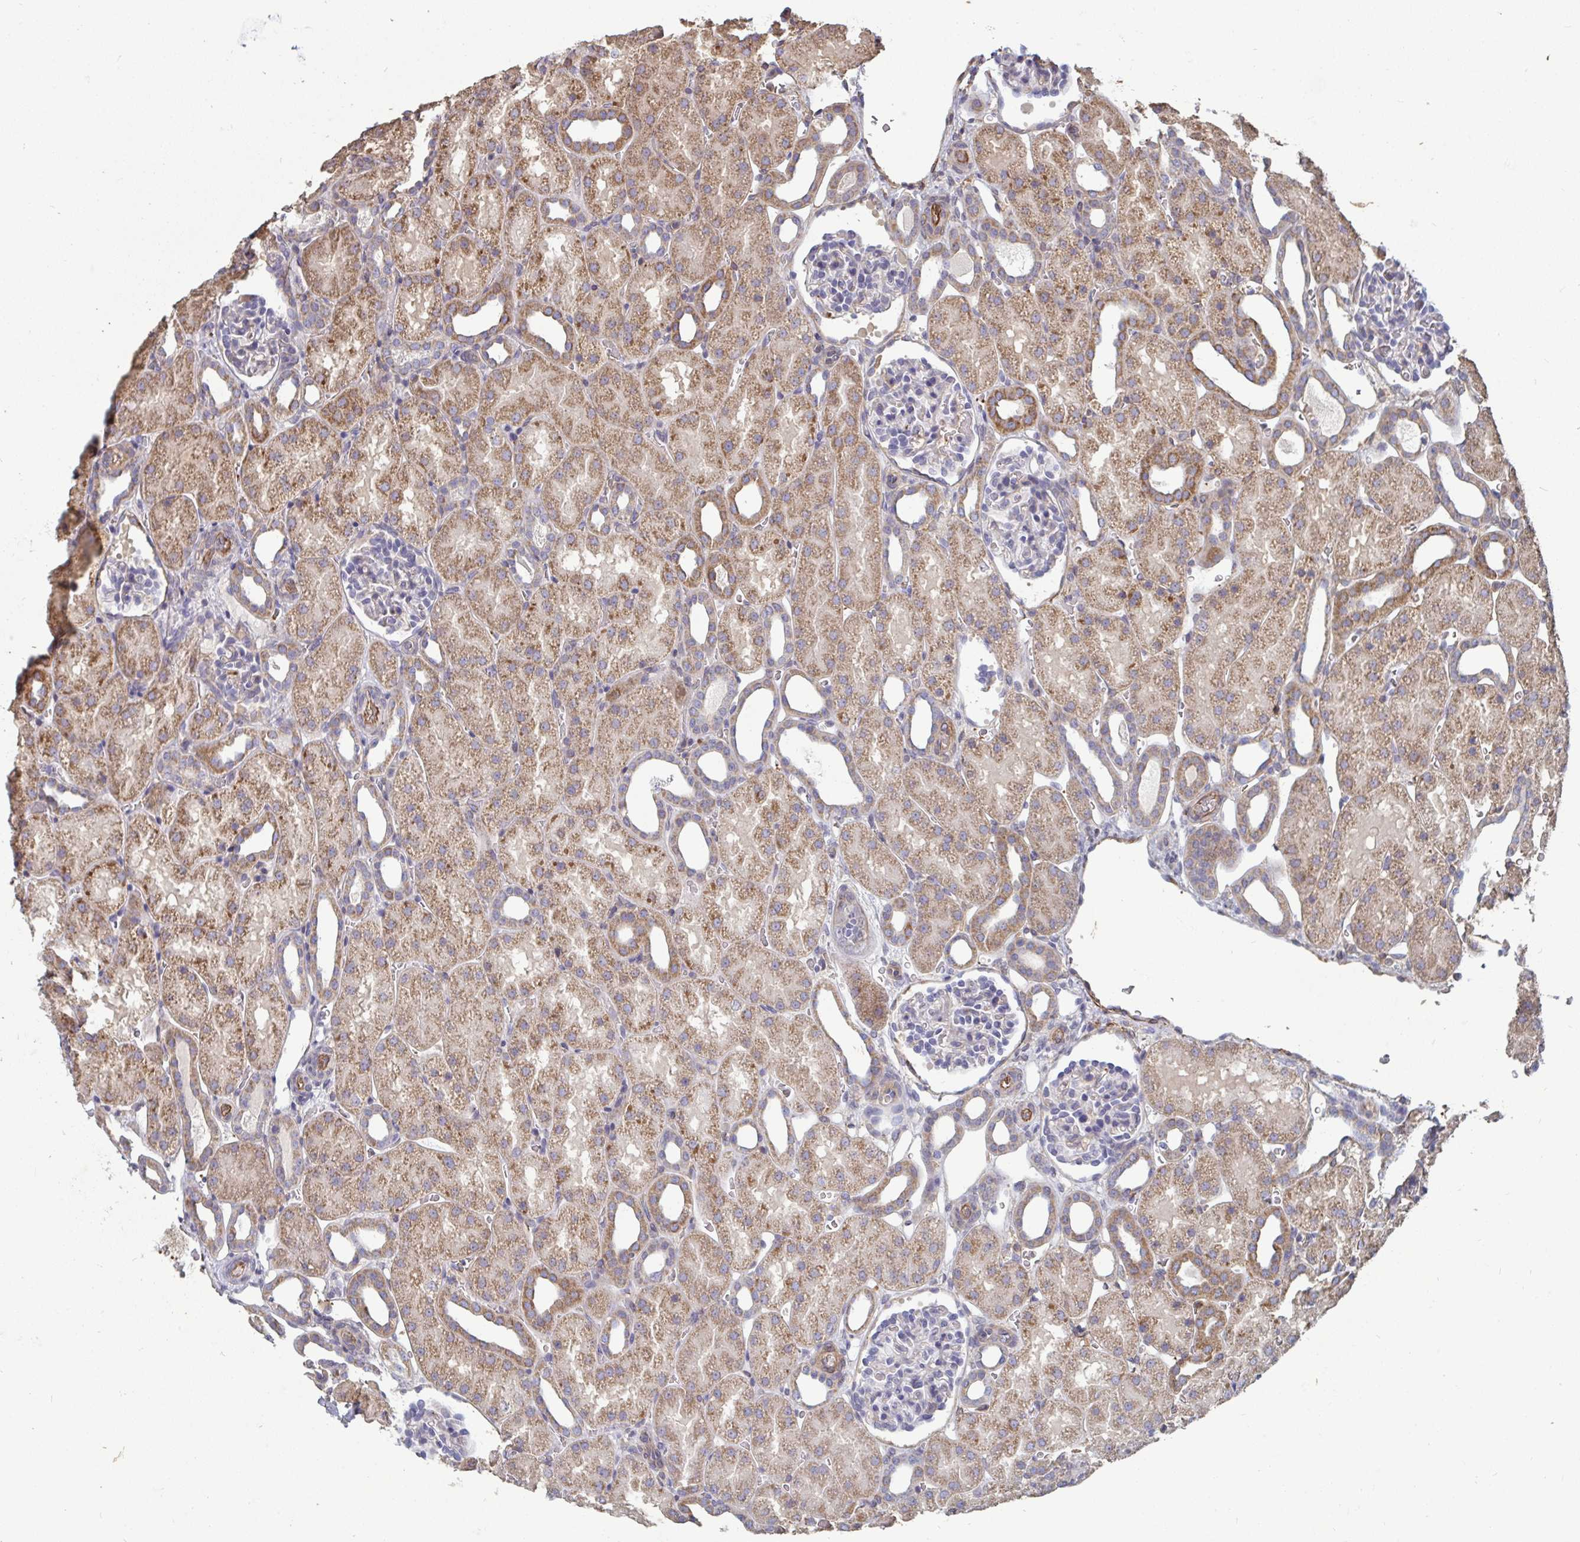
{"staining": {"intensity": "weak", "quantity": "<25%", "location": "cytoplasmic/membranous"}, "tissue": "kidney", "cell_type": "Cells in glomeruli", "image_type": "normal", "snomed": [{"axis": "morphology", "description": "Normal tissue, NOS"}, {"axis": "topography", "description": "Kidney"}], "caption": "Immunohistochemistry photomicrograph of normal human kidney stained for a protein (brown), which reveals no staining in cells in glomeruli.", "gene": "ISCU", "patient": {"sex": "male", "age": 2}}